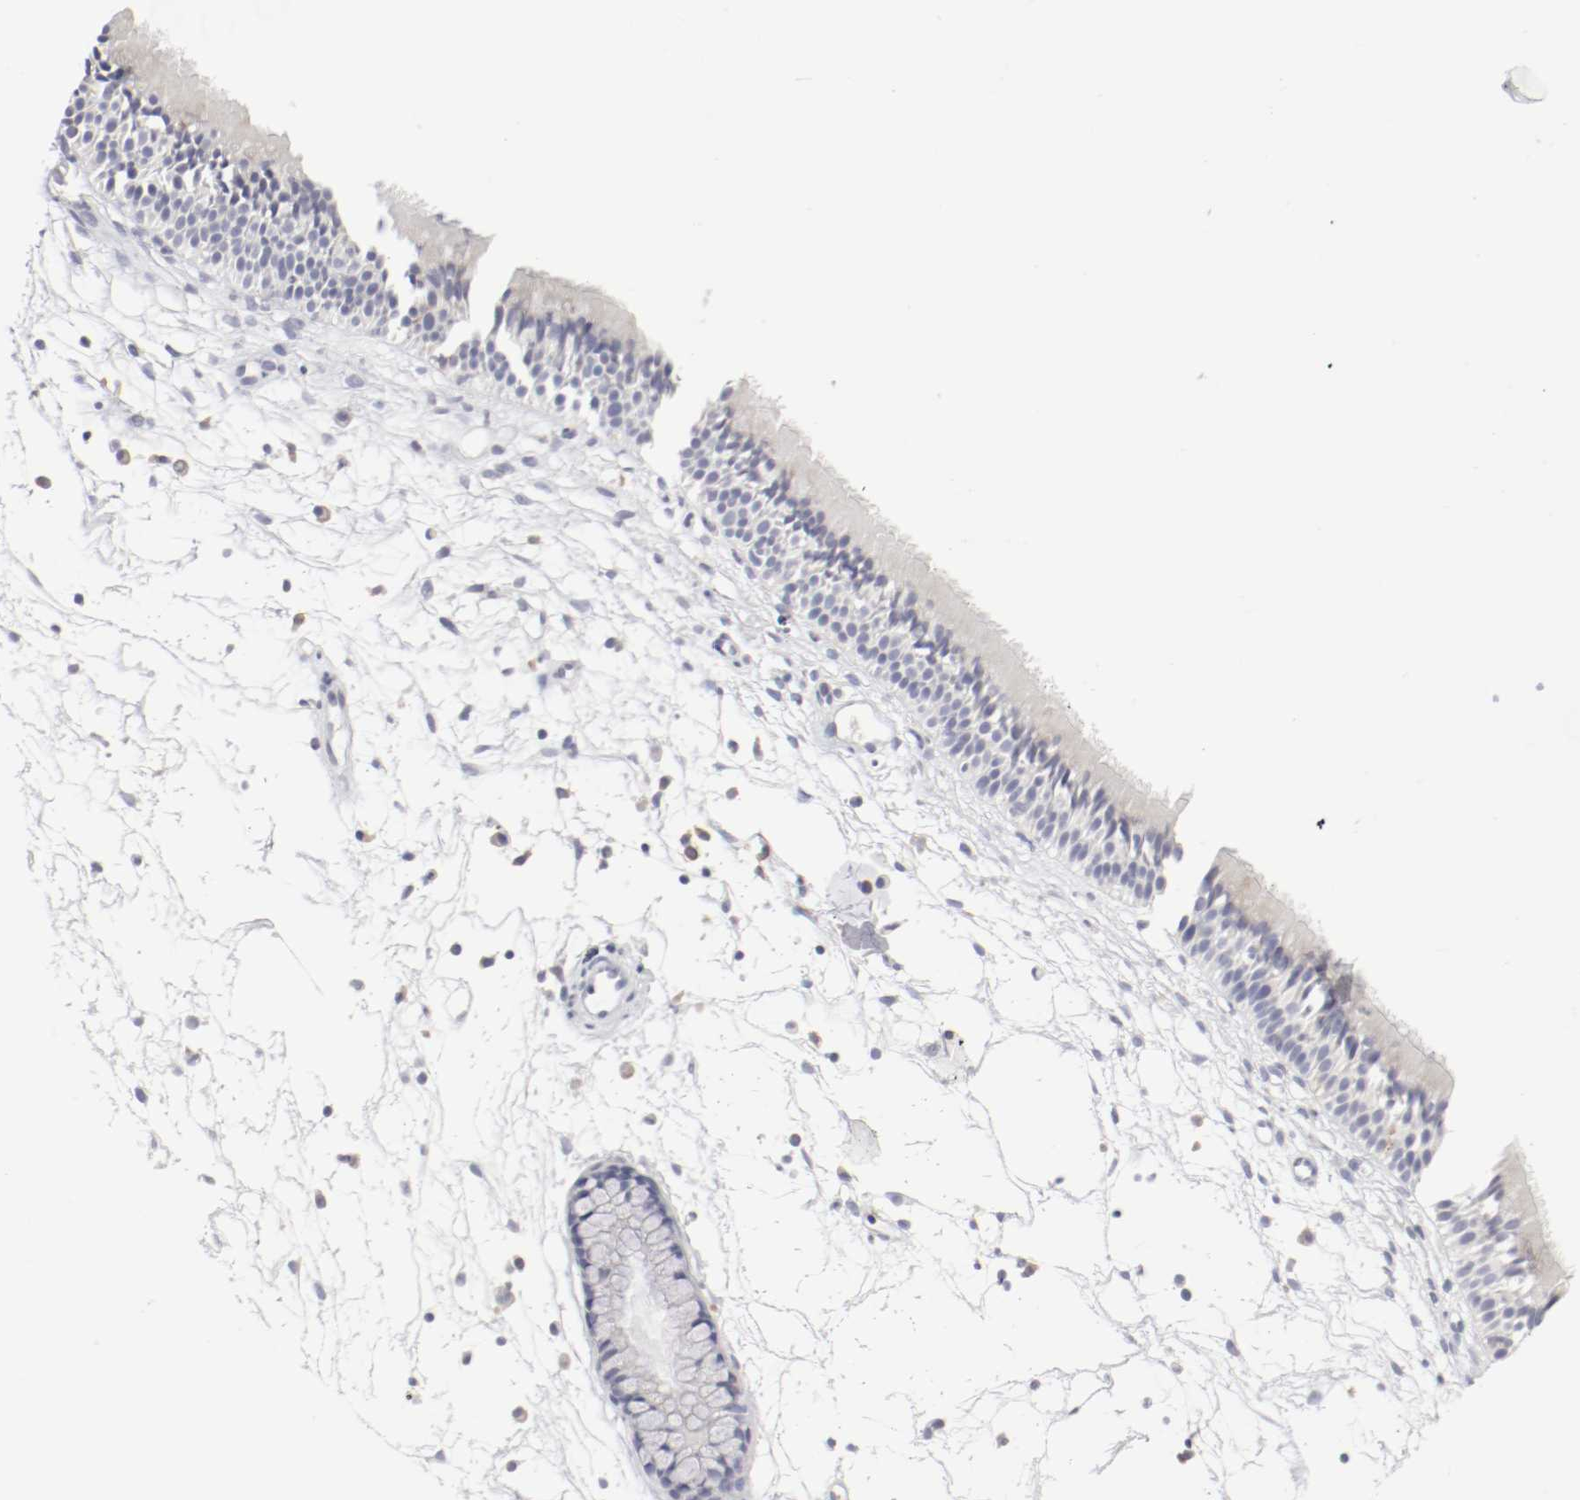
{"staining": {"intensity": "negative", "quantity": "none", "location": "none"}, "tissue": "nasopharynx", "cell_type": "Respiratory epithelial cells", "image_type": "normal", "snomed": [{"axis": "morphology", "description": "Normal tissue, NOS"}, {"axis": "topography", "description": "Nasopharynx"}], "caption": "DAB (3,3'-diaminobenzidine) immunohistochemical staining of unremarkable nasopharynx shows no significant staining in respiratory epithelial cells.", "gene": "ITGAX", "patient": {"sex": "female", "age": 54}}